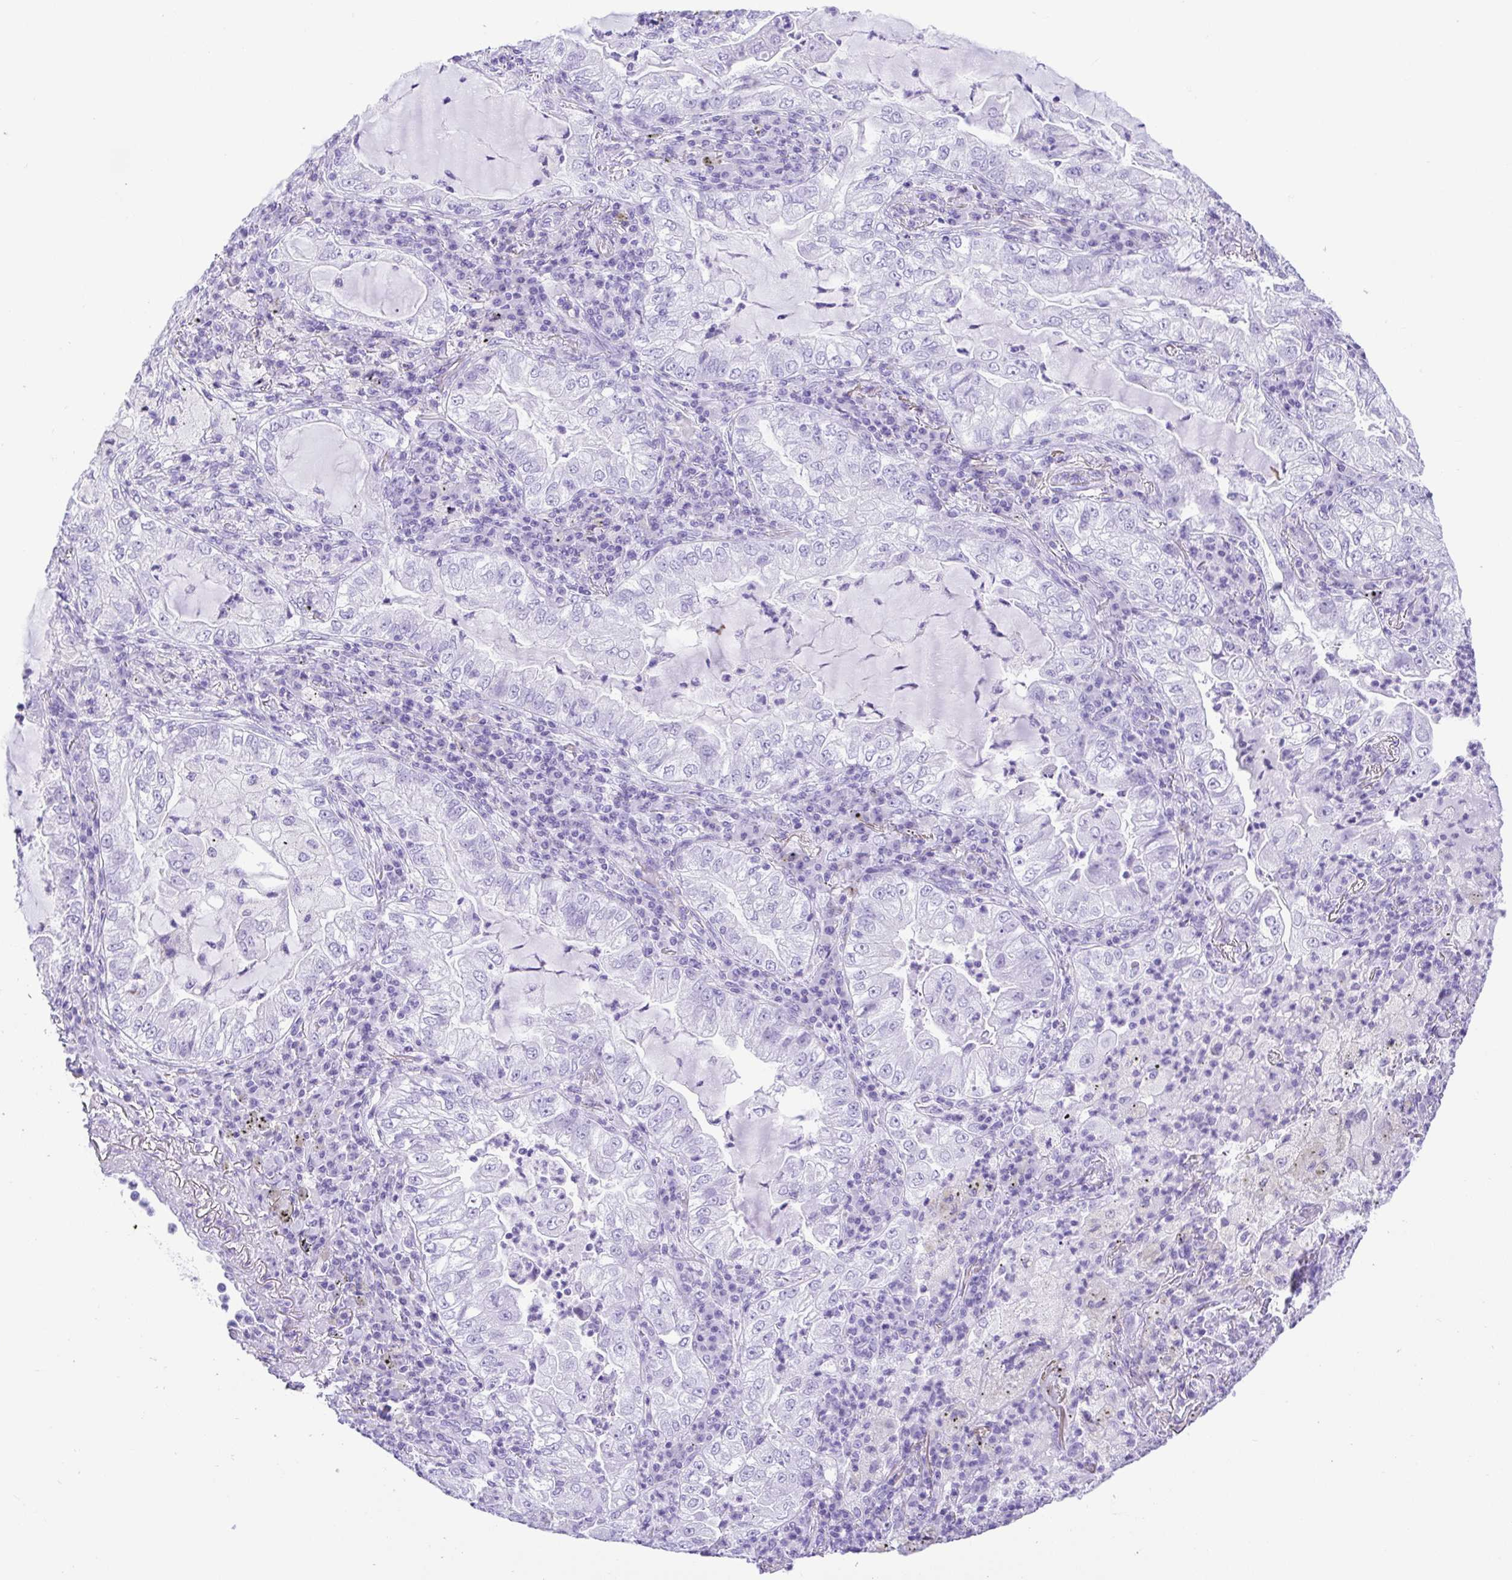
{"staining": {"intensity": "negative", "quantity": "none", "location": "none"}, "tissue": "lung cancer", "cell_type": "Tumor cells", "image_type": "cancer", "snomed": [{"axis": "morphology", "description": "Adenocarcinoma, NOS"}, {"axis": "topography", "description": "Lung"}], "caption": "Immunohistochemical staining of lung cancer (adenocarcinoma) exhibits no significant positivity in tumor cells.", "gene": "CDSN", "patient": {"sex": "female", "age": 73}}